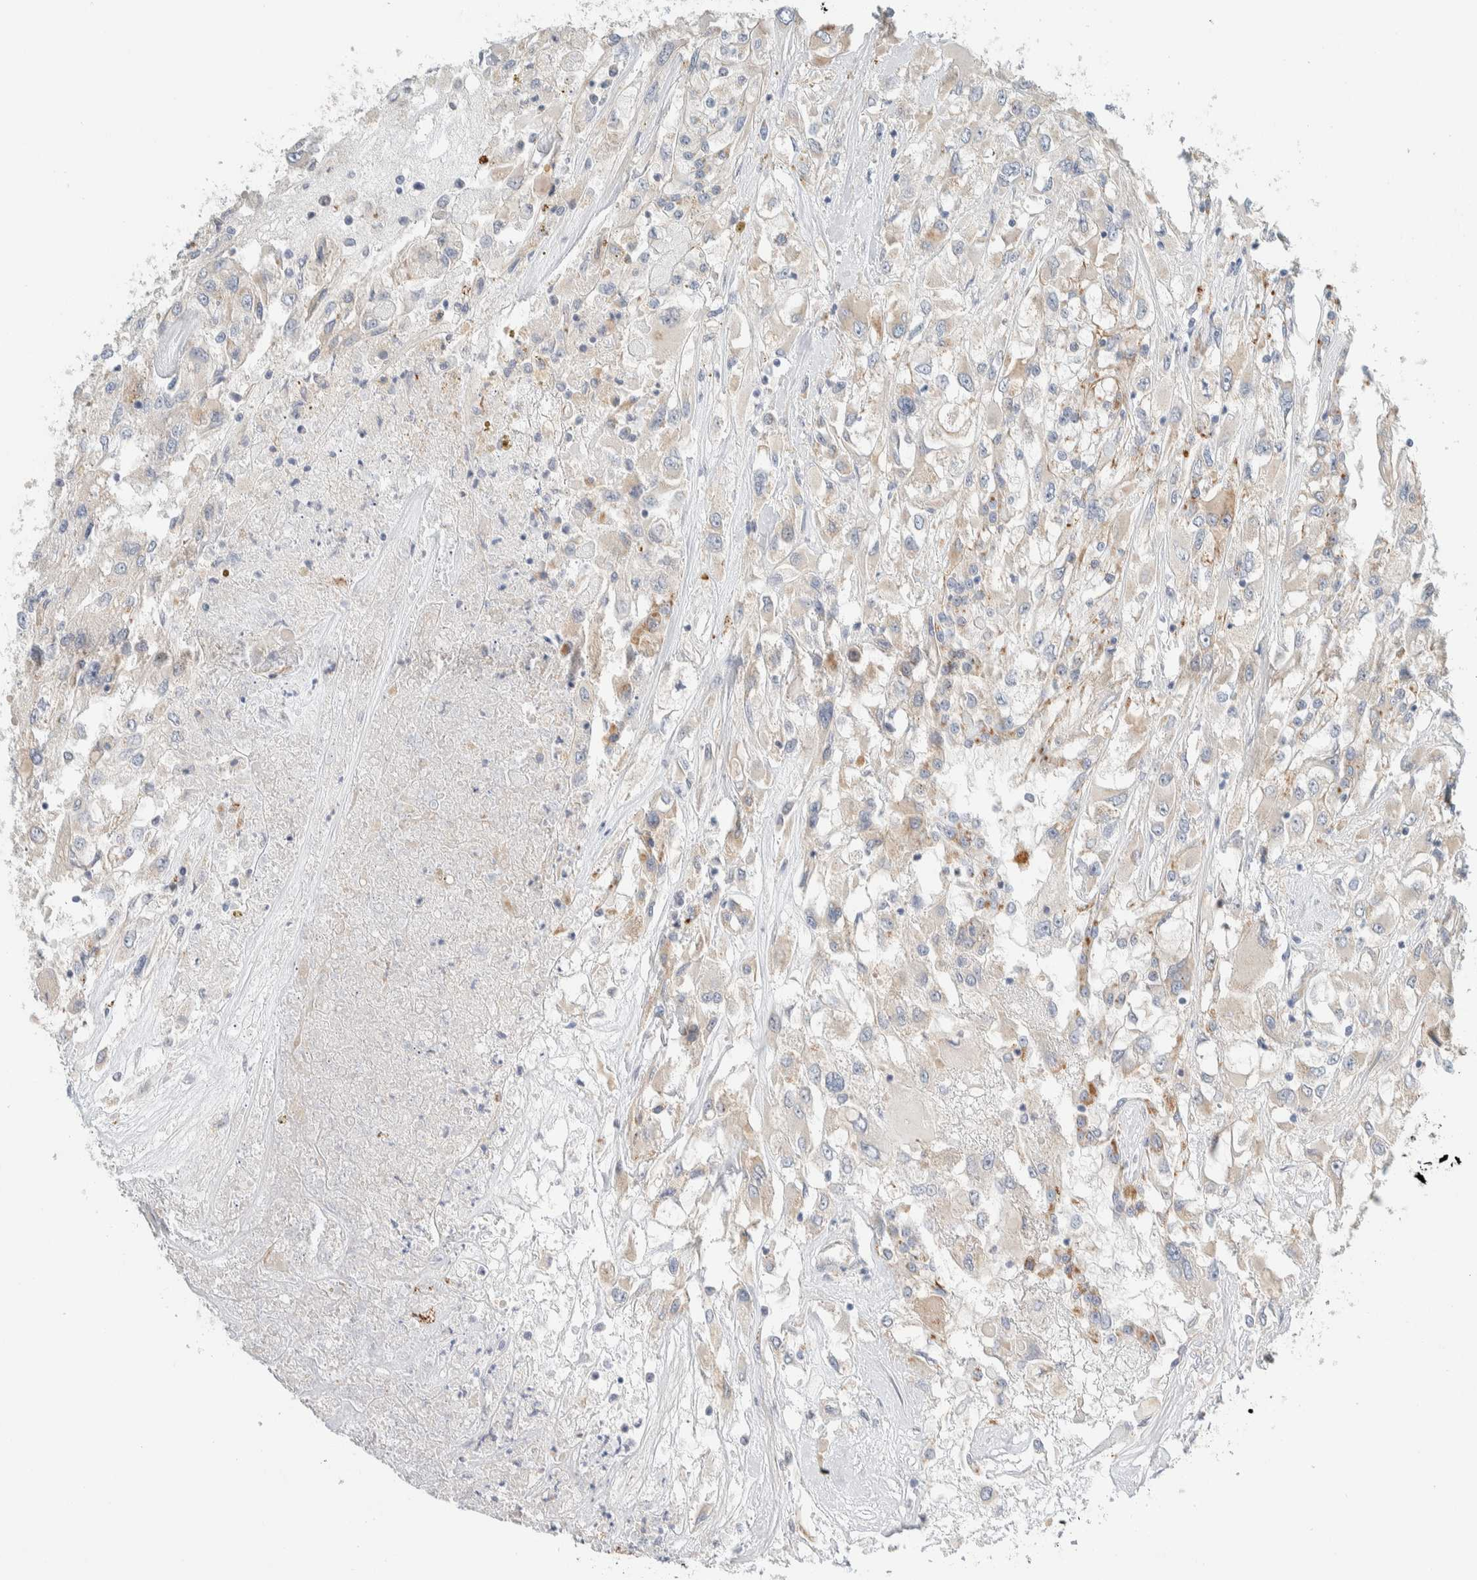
{"staining": {"intensity": "weak", "quantity": "<25%", "location": "cytoplasmic/membranous"}, "tissue": "renal cancer", "cell_type": "Tumor cells", "image_type": "cancer", "snomed": [{"axis": "morphology", "description": "Adenocarcinoma, NOS"}, {"axis": "topography", "description": "Kidney"}], "caption": "Tumor cells show no significant protein expression in adenocarcinoma (renal). (Stains: DAB immunohistochemistry with hematoxylin counter stain, Microscopy: brightfield microscopy at high magnification).", "gene": "TMEM184B", "patient": {"sex": "female", "age": 52}}